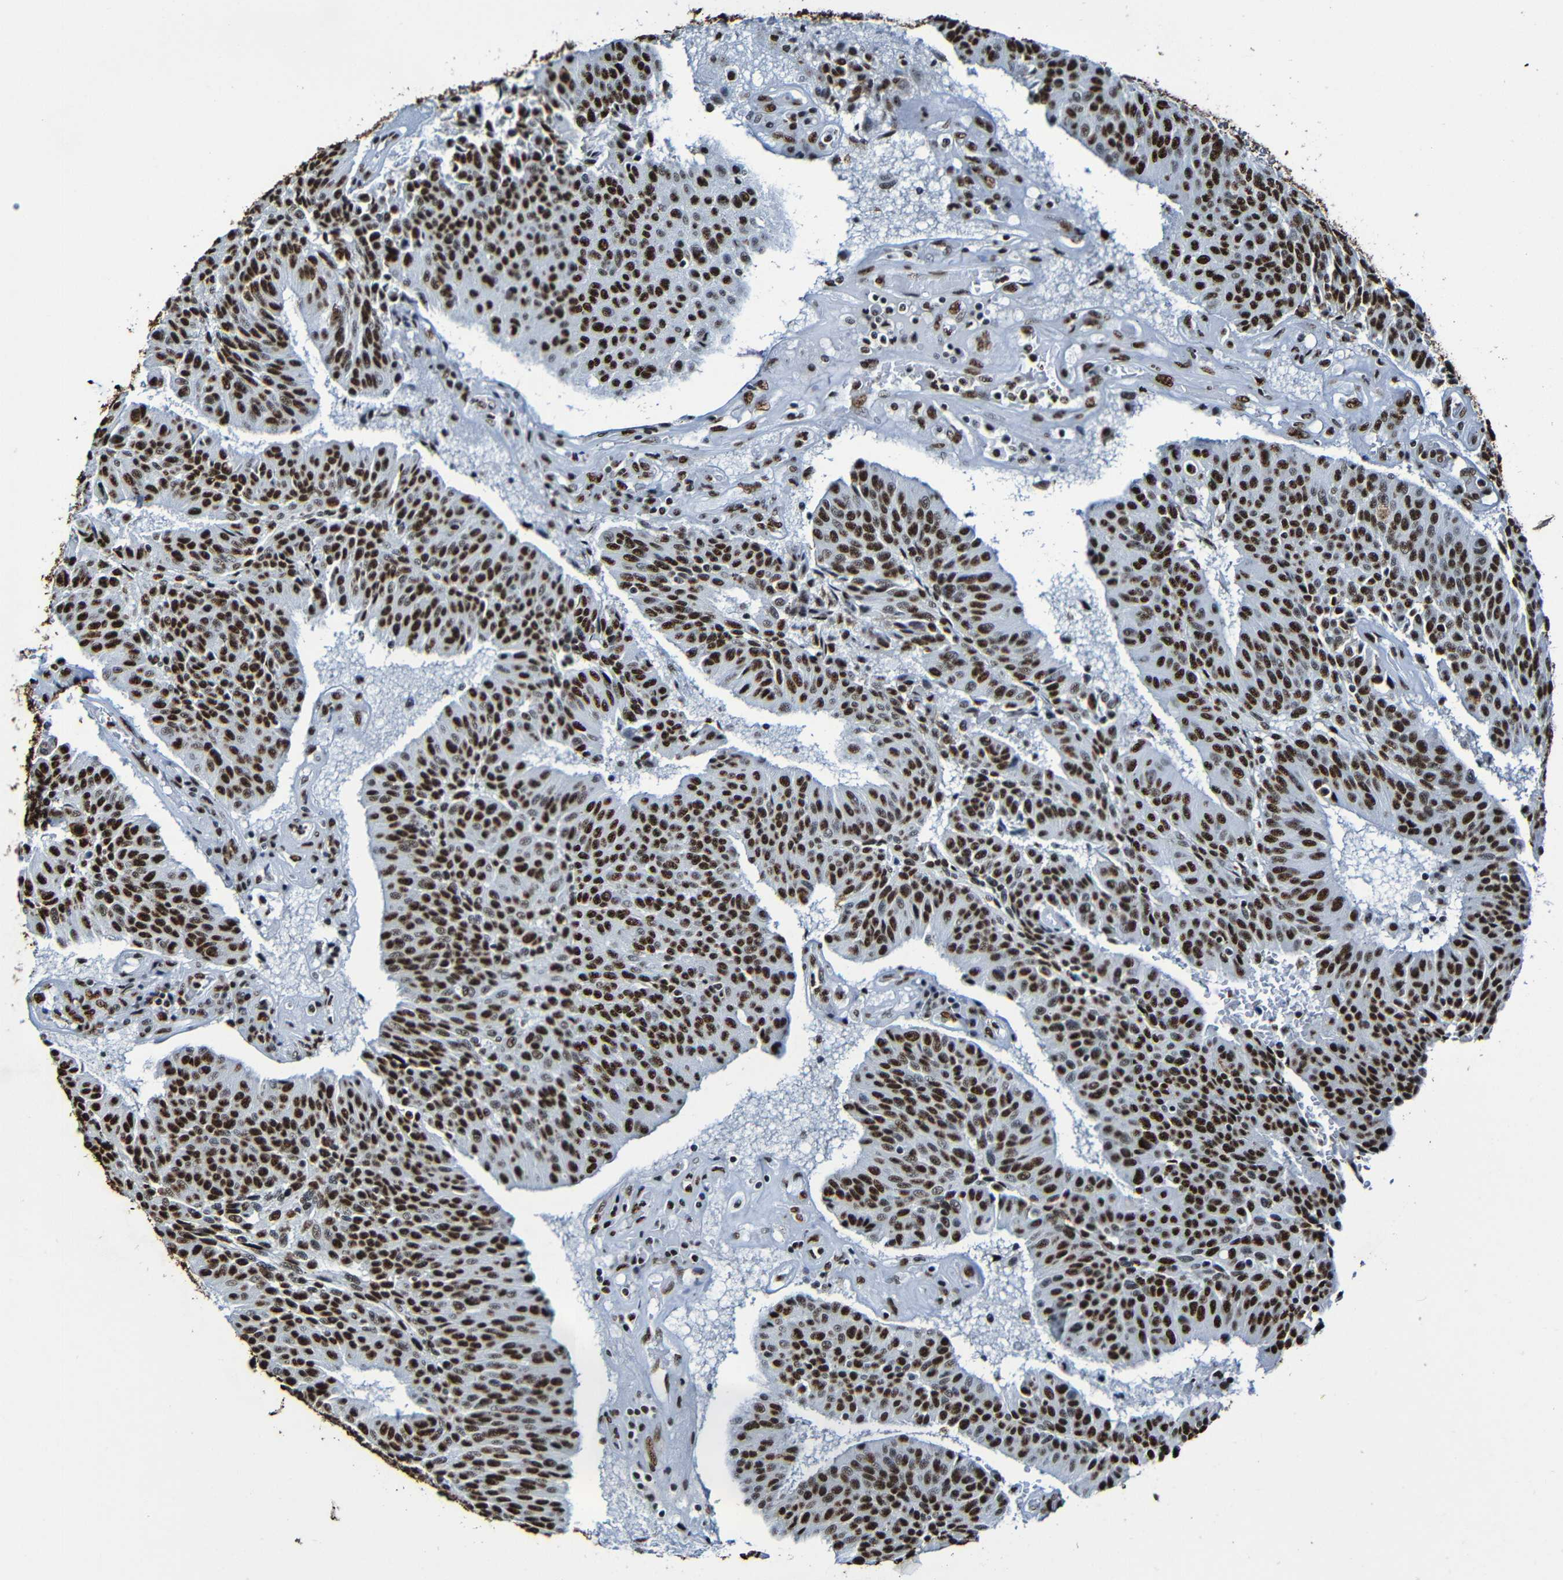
{"staining": {"intensity": "strong", "quantity": ">75%", "location": "nuclear"}, "tissue": "urothelial cancer", "cell_type": "Tumor cells", "image_type": "cancer", "snomed": [{"axis": "morphology", "description": "Urothelial carcinoma, High grade"}, {"axis": "topography", "description": "Urinary bladder"}], "caption": "There is high levels of strong nuclear staining in tumor cells of urothelial cancer, as demonstrated by immunohistochemical staining (brown color).", "gene": "SRSF3", "patient": {"sex": "male", "age": 66}}